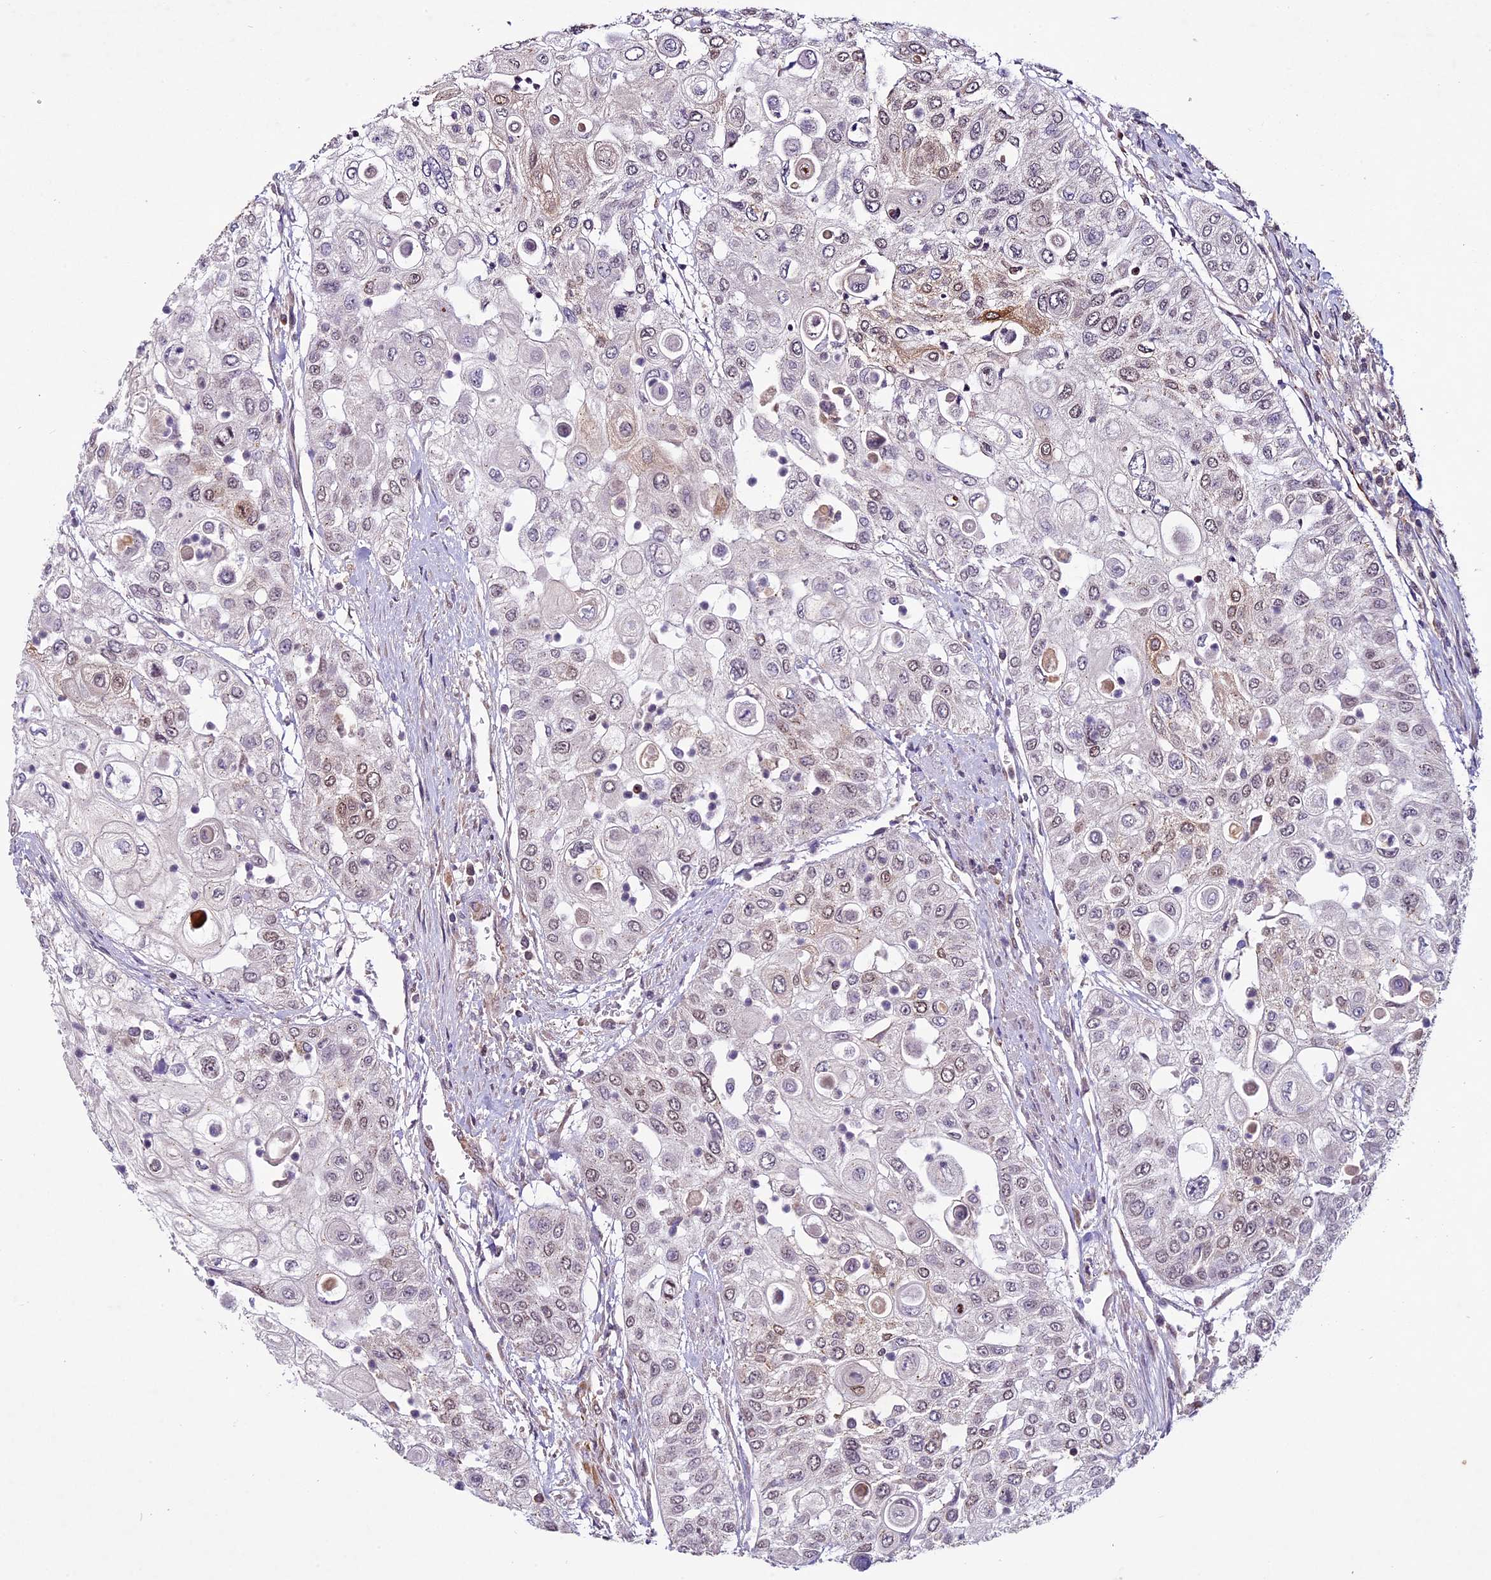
{"staining": {"intensity": "weak", "quantity": "<25%", "location": "cytoplasmic/membranous"}, "tissue": "urothelial cancer", "cell_type": "Tumor cells", "image_type": "cancer", "snomed": [{"axis": "morphology", "description": "Urothelial carcinoma, High grade"}, {"axis": "topography", "description": "Urinary bladder"}], "caption": "Tumor cells show no significant protein expression in high-grade urothelial carcinoma.", "gene": "C3orf70", "patient": {"sex": "female", "age": 79}}